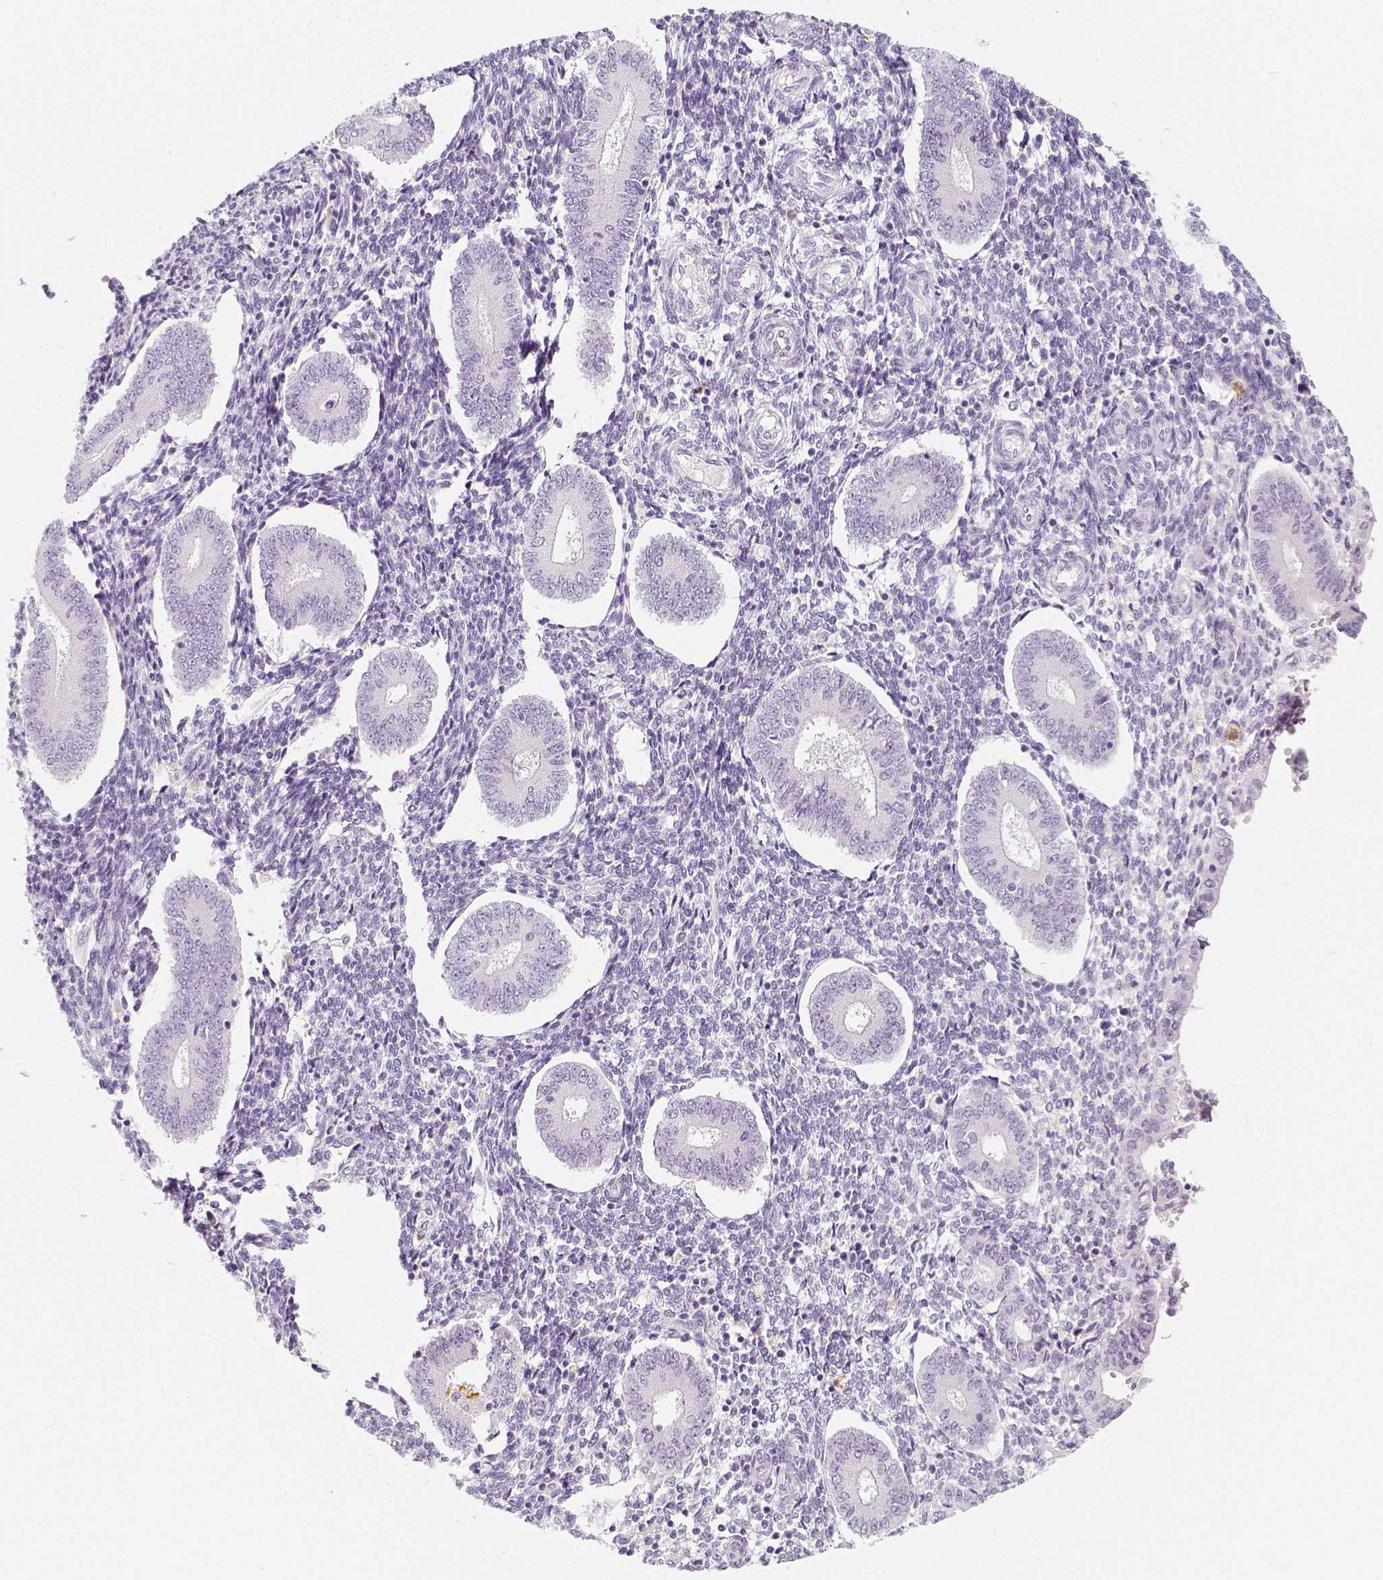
{"staining": {"intensity": "negative", "quantity": "none", "location": "none"}, "tissue": "endometrium", "cell_type": "Cells in endometrial stroma", "image_type": "normal", "snomed": [{"axis": "morphology", "description": "Normal tissue, NOS"}, {"axis": "topography", "description": "Endometrium"}], "caption": "IHC histopathology image of normal endometrium stained for a protein (brown), which exhibits no positivity in cells in endometrial stroma. Nuclei are stained in blue.", "gene": "NECAB2", "patient": {"sex": "female", "age": 40}}